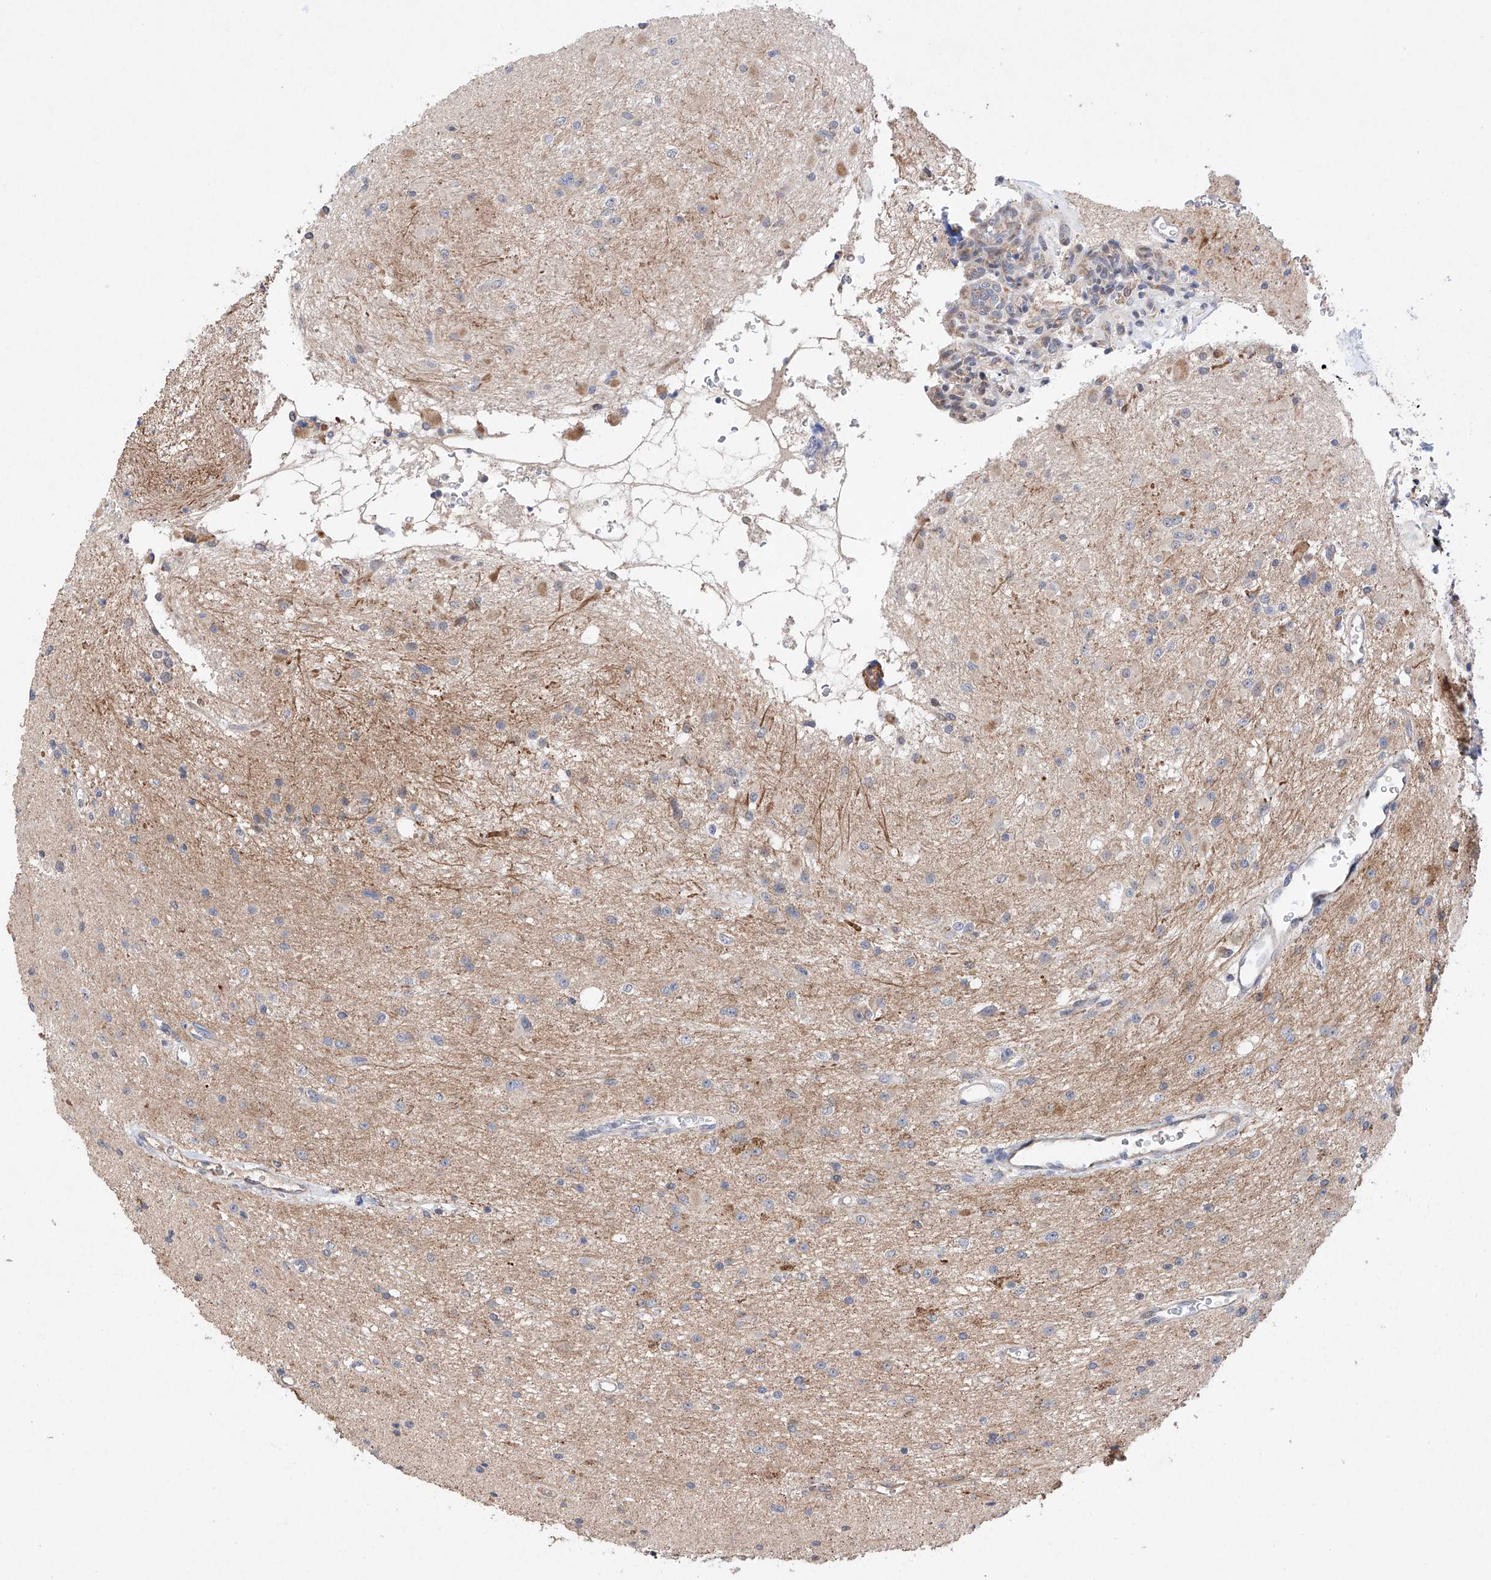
{"staining": {"intensity": "weak", "quantity": "<25%", "location": "cytoplasmic/membranous"}, "tissue": "glioma", "cell_type": "Tumor cells", "image_type": "cancer", "snomed": [{"axis": "morphology", "description": "Glioma, malignant, High grade"}, {"axis": "topography", "description": "Brain"}], "caption": "The photomicrograph reveals no significant positivity in tumor cells of glioma.", "gene": "AFG1L", "patient": {"sex": "male", "age": 34}}